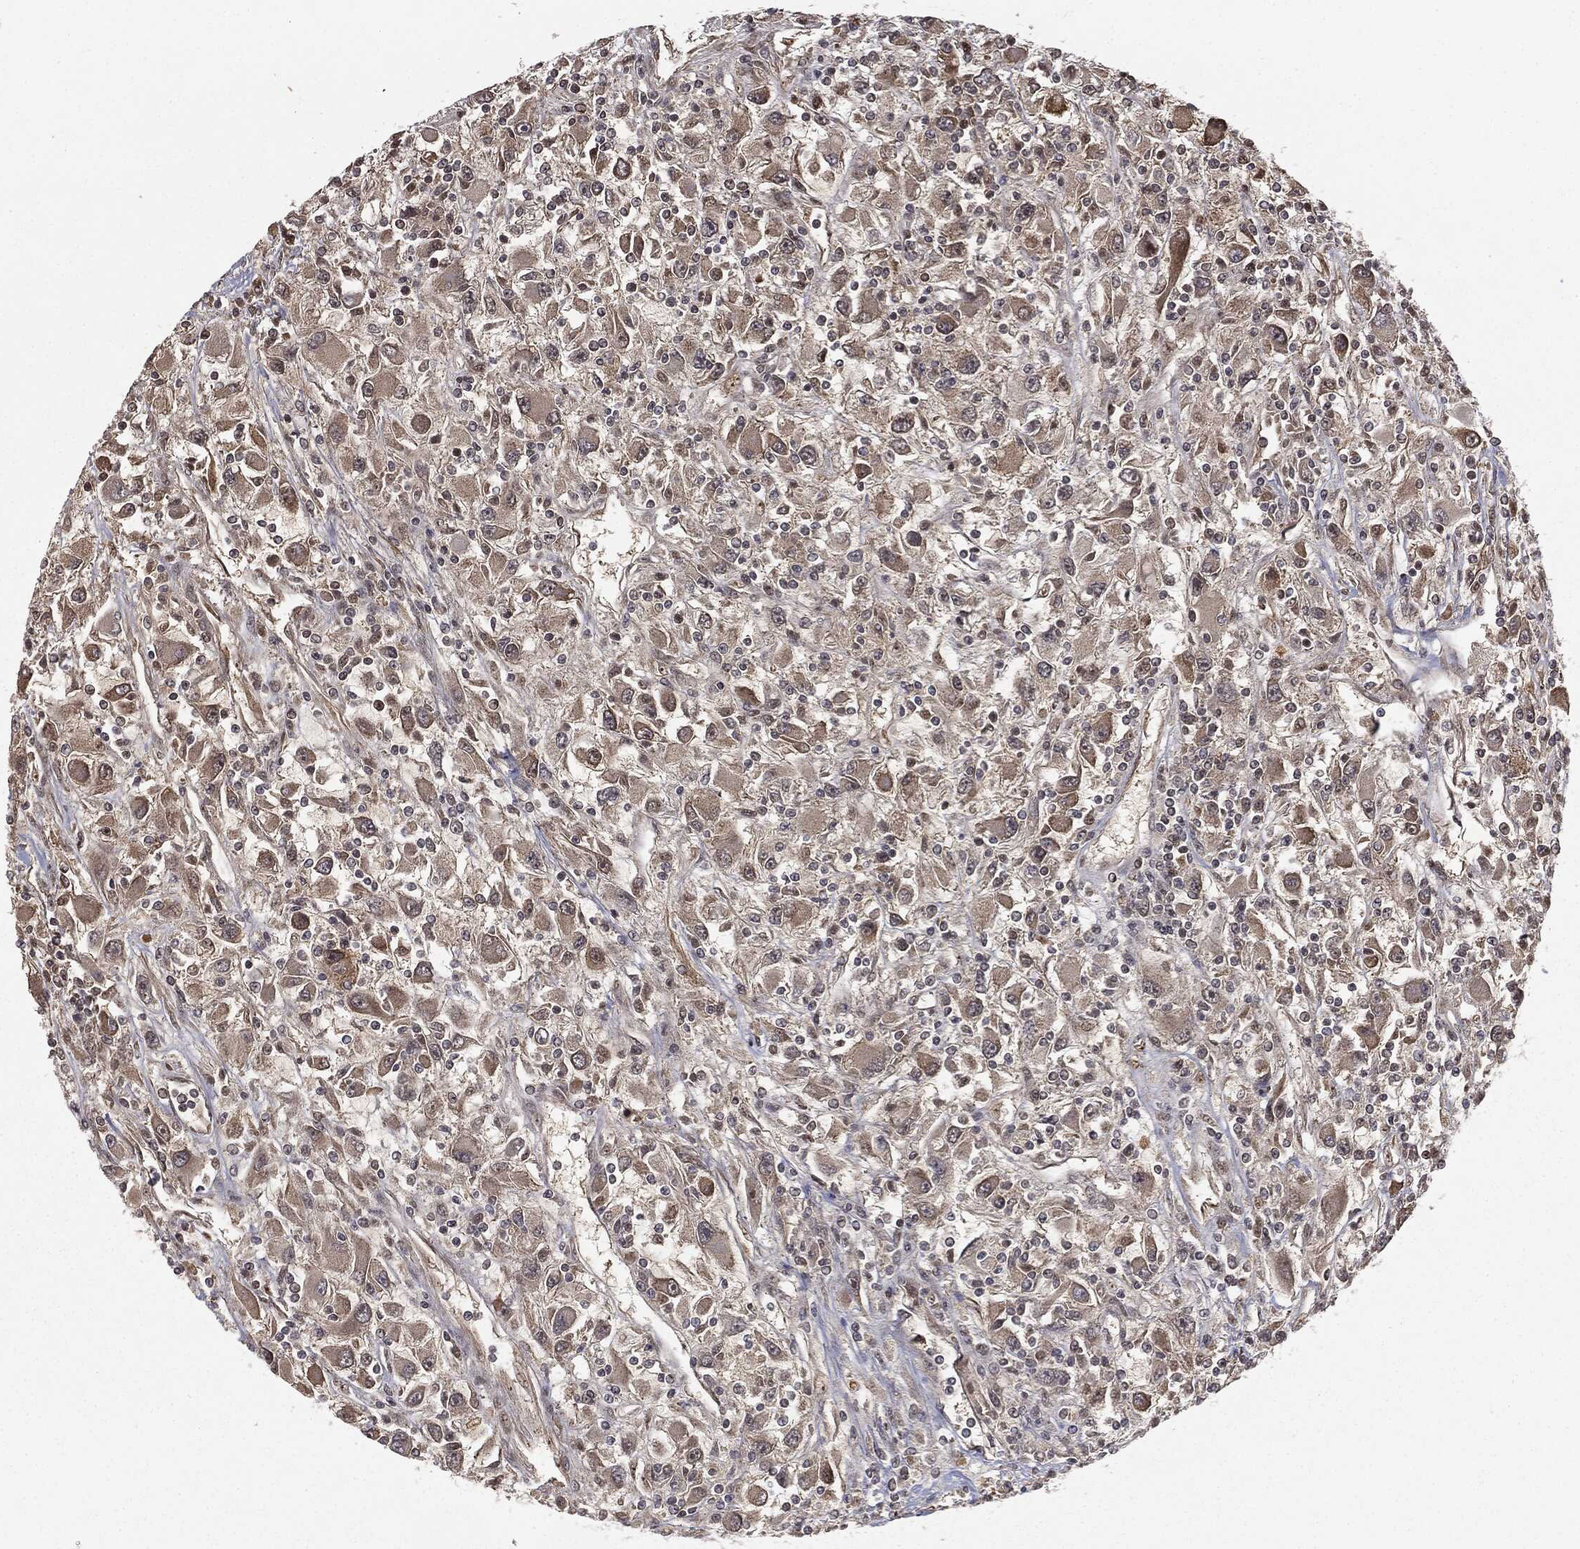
{"staining": {"intensity": "weak", "quantity": ">75%", "location": "cytoplasmic/membranous"}, "tissue": "renal cancer", "cell_type": "Tumor cells", "image_type": "cancer", "snomed": [{"axis": "morphology", "description": "Adenocarcinoma, NOS"}, {"axis": "topography", "description": "Kidney"}], "caption": "There is low levels of weak cytoplasmic/membranous staining in tumor cells of renal cancer, as demonstrated by immunohistochemical staining (brown color).", "gene": "ZNHIT6", "patient": {"sex": "female", "age": 67}}